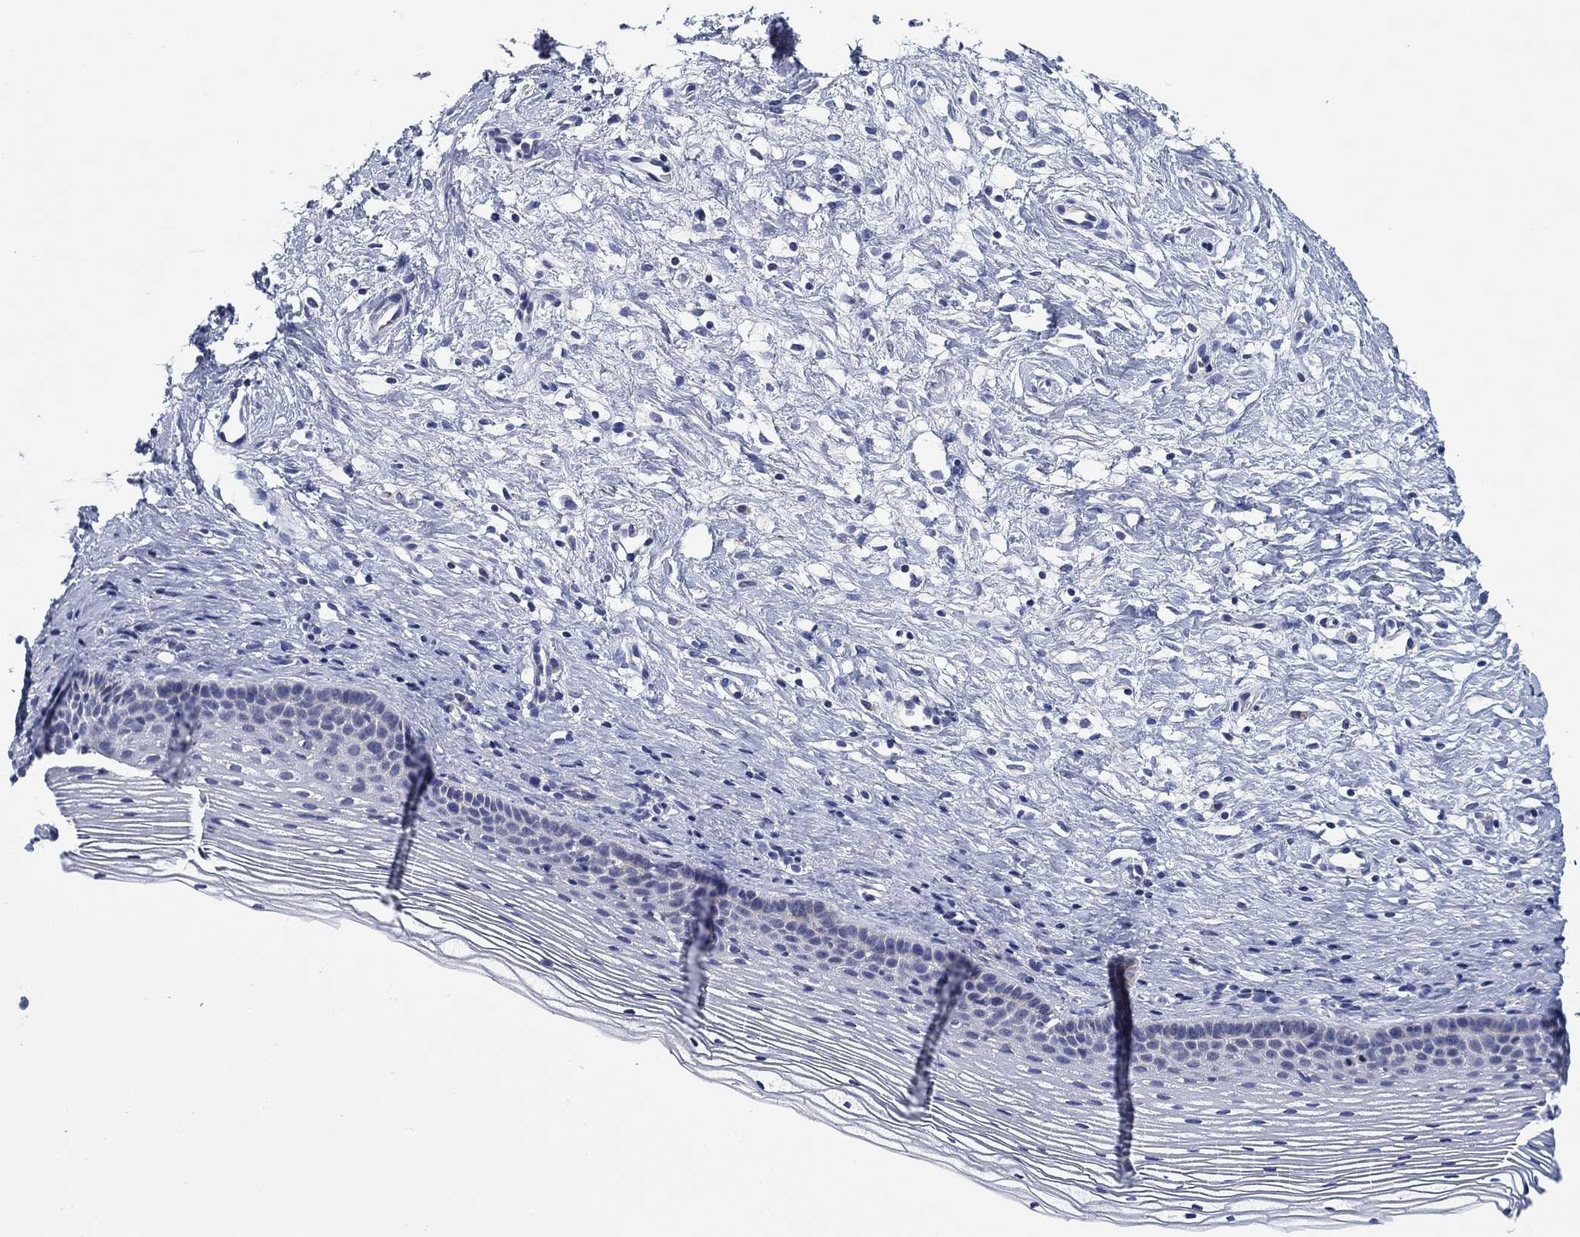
{"staining": {"intensity": "negative", "quantity": "none", "location": "none"}, "tissue": "cervix", "cell_type": "Glandular cells", "image_type": "normal", "snomed": [{"axis": "morphology", "description": "Normal tissue, NOS"}, {"axis": "topography", "description": "Cervix"}], "caption": "Histopathology image shows no protein staining in glandular cells of benign cervix. (Immunohistochemistry (ihc), brightfield microscopy, high magnification).", "gene": "NACAD", "patient": {"sex": "female", "age": 39}}